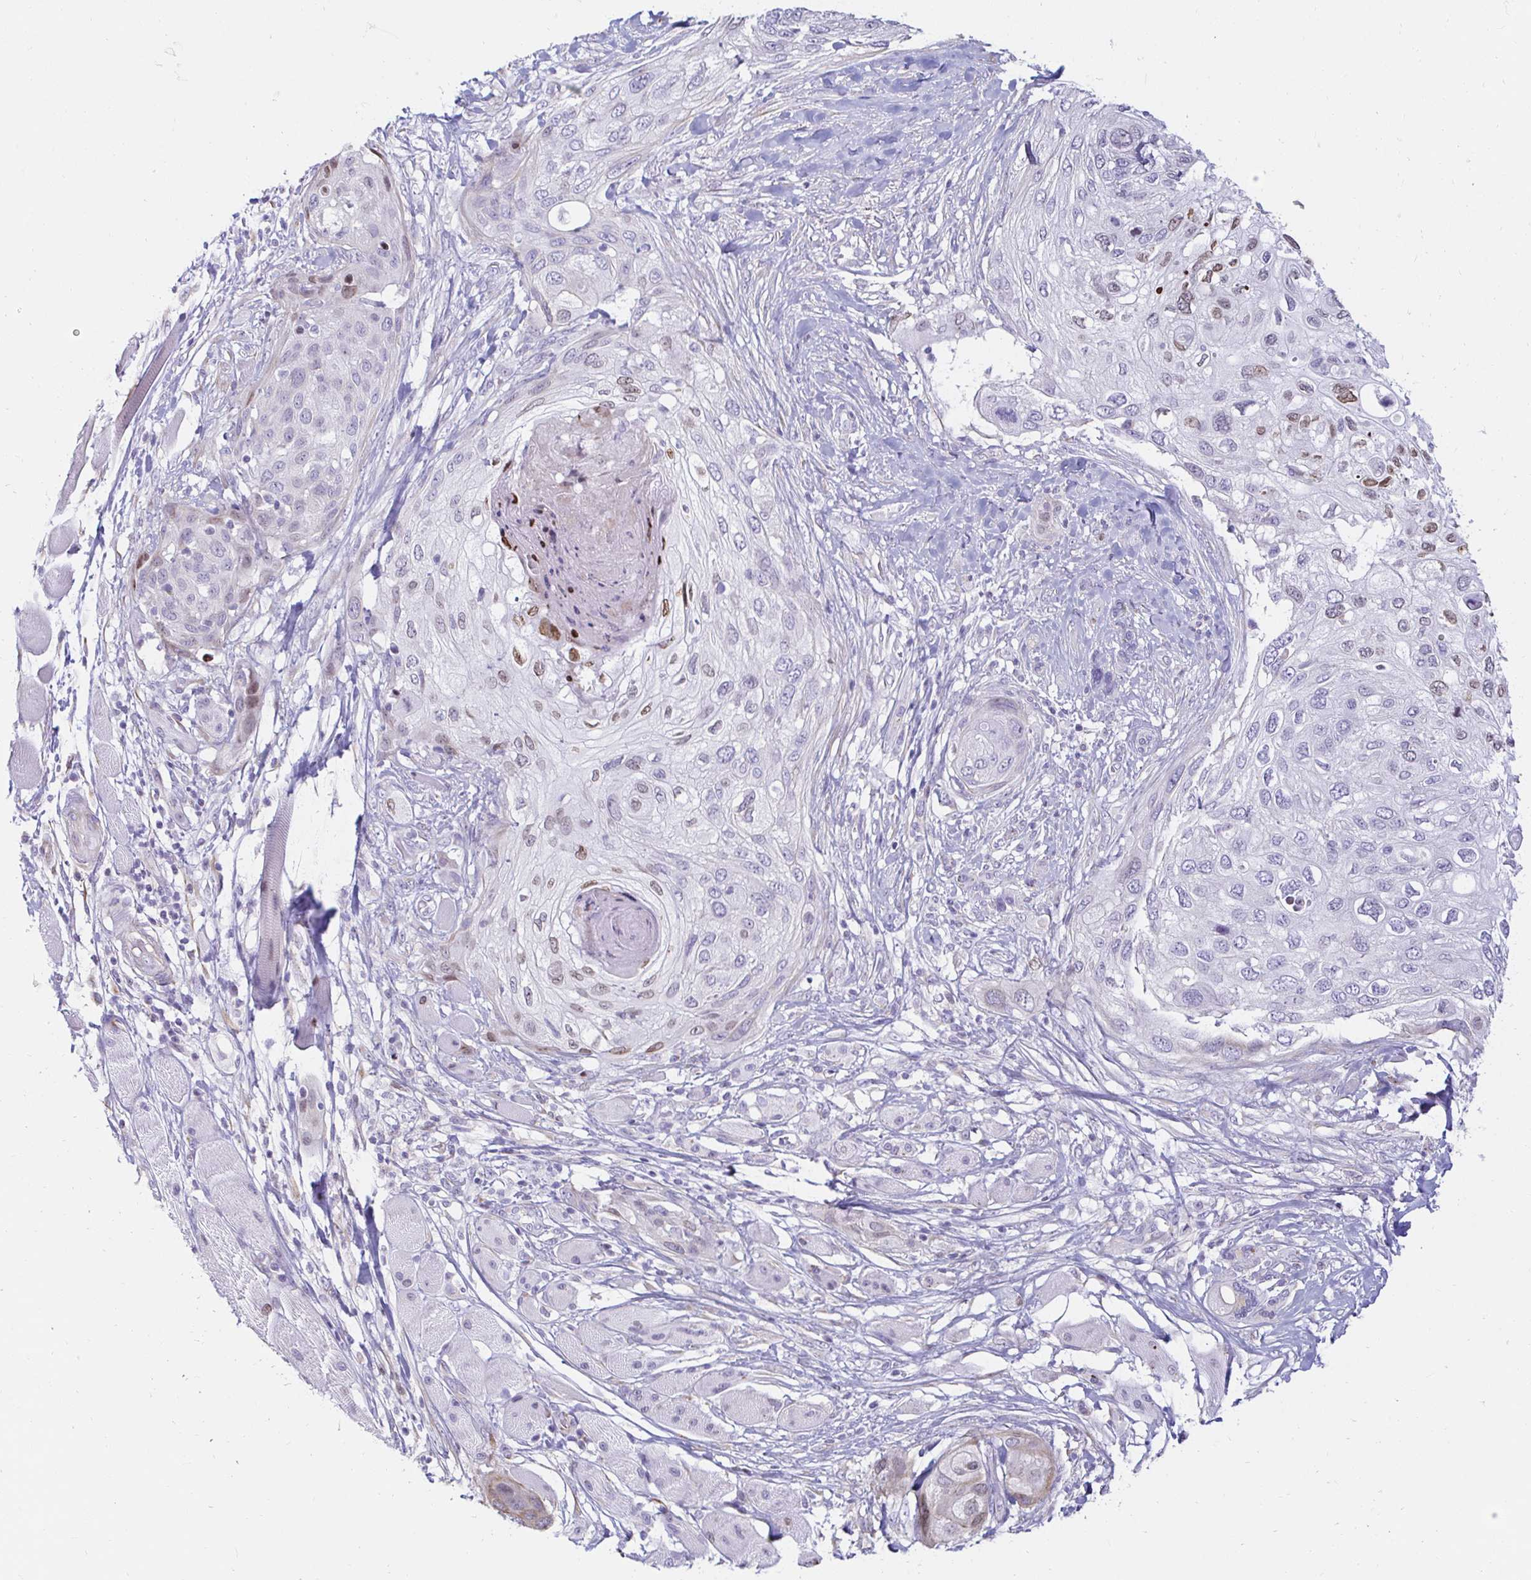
{"staining": {"intensity": "weak", "quantity": "<25%", "location": "nuclear"}, "tissue": "skin cancer", "cell_type": "Tumor cells", "image_type": "cancer", "snomed": [{"axis": "morphology", "description": "Squamous cell carcinoma, NOS"}, {"axis": "topography", "description": "Skin"}], "caption": "DAB immunohistochemical staining of skin squamous cell carcinoma exhibits no significant expression in tumor cells. Brightfield microscopy of IHC stained with DAB (brown) and hematoxylin (blue), captured at high magnification.", "gene": "CAPSL", "patient": {"sex": "female", "age": 87}}